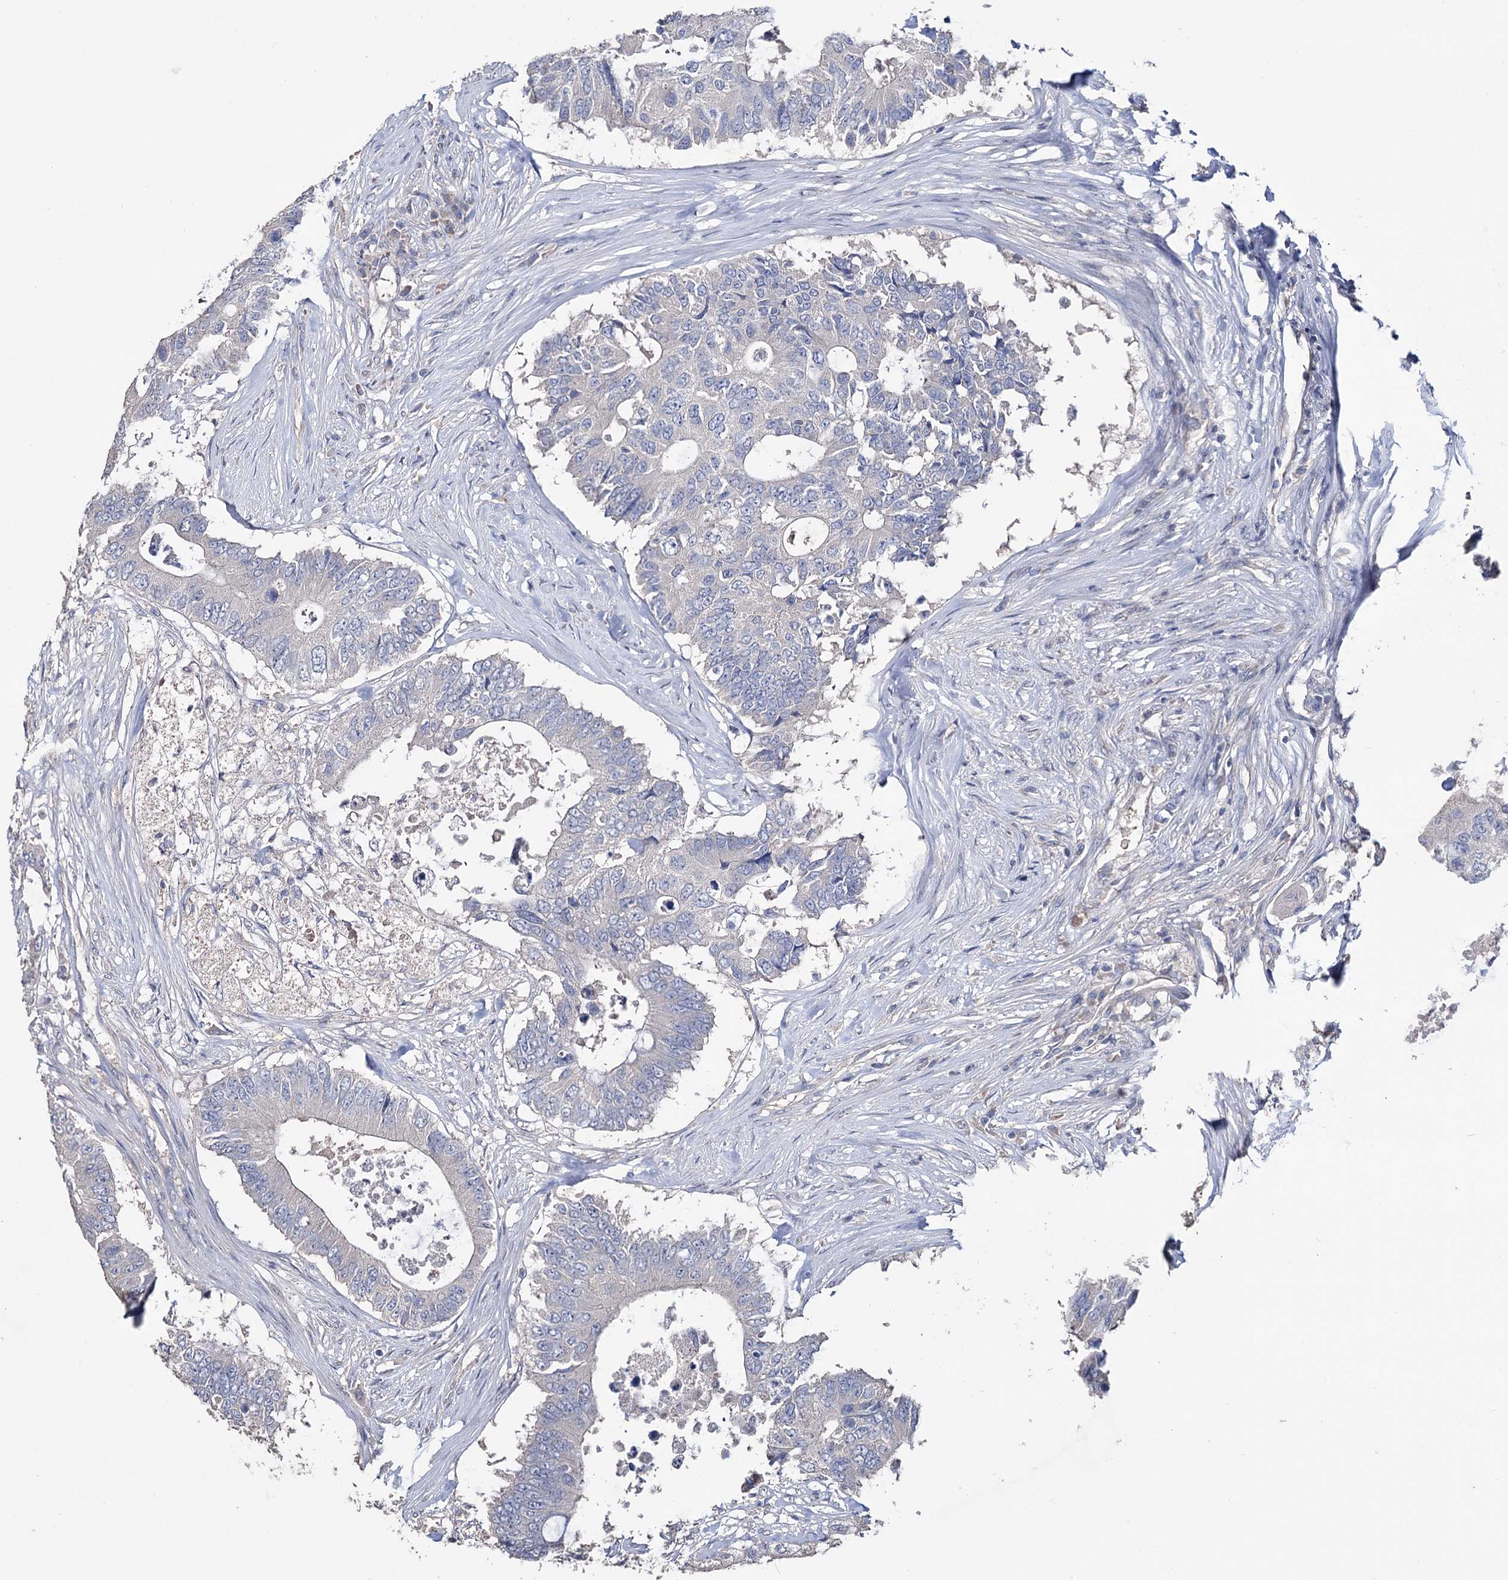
{"staining": {"intensity": "negative", "quantity": "none", "location": "none"}, "tissue": "colorectal cancer", "cell_type": "Tumor cells", "image_type": "cancer", "snomed": [{"axis": "morphology", "description": "Adenocarcinoma, NOS"}, {"axis": "topography", "description": "Colon"}], "caption": "The immunohistochemistry photomicrograph has no significant positivity in tumor cells of colorectal cancer (adenocarcinoma) tissue. (DAB immunohistochemistry visualized using brightfield microscopy, high magnification).", "gene": "EPB41L5", "patient": {"sex": "male", "age": 71}}